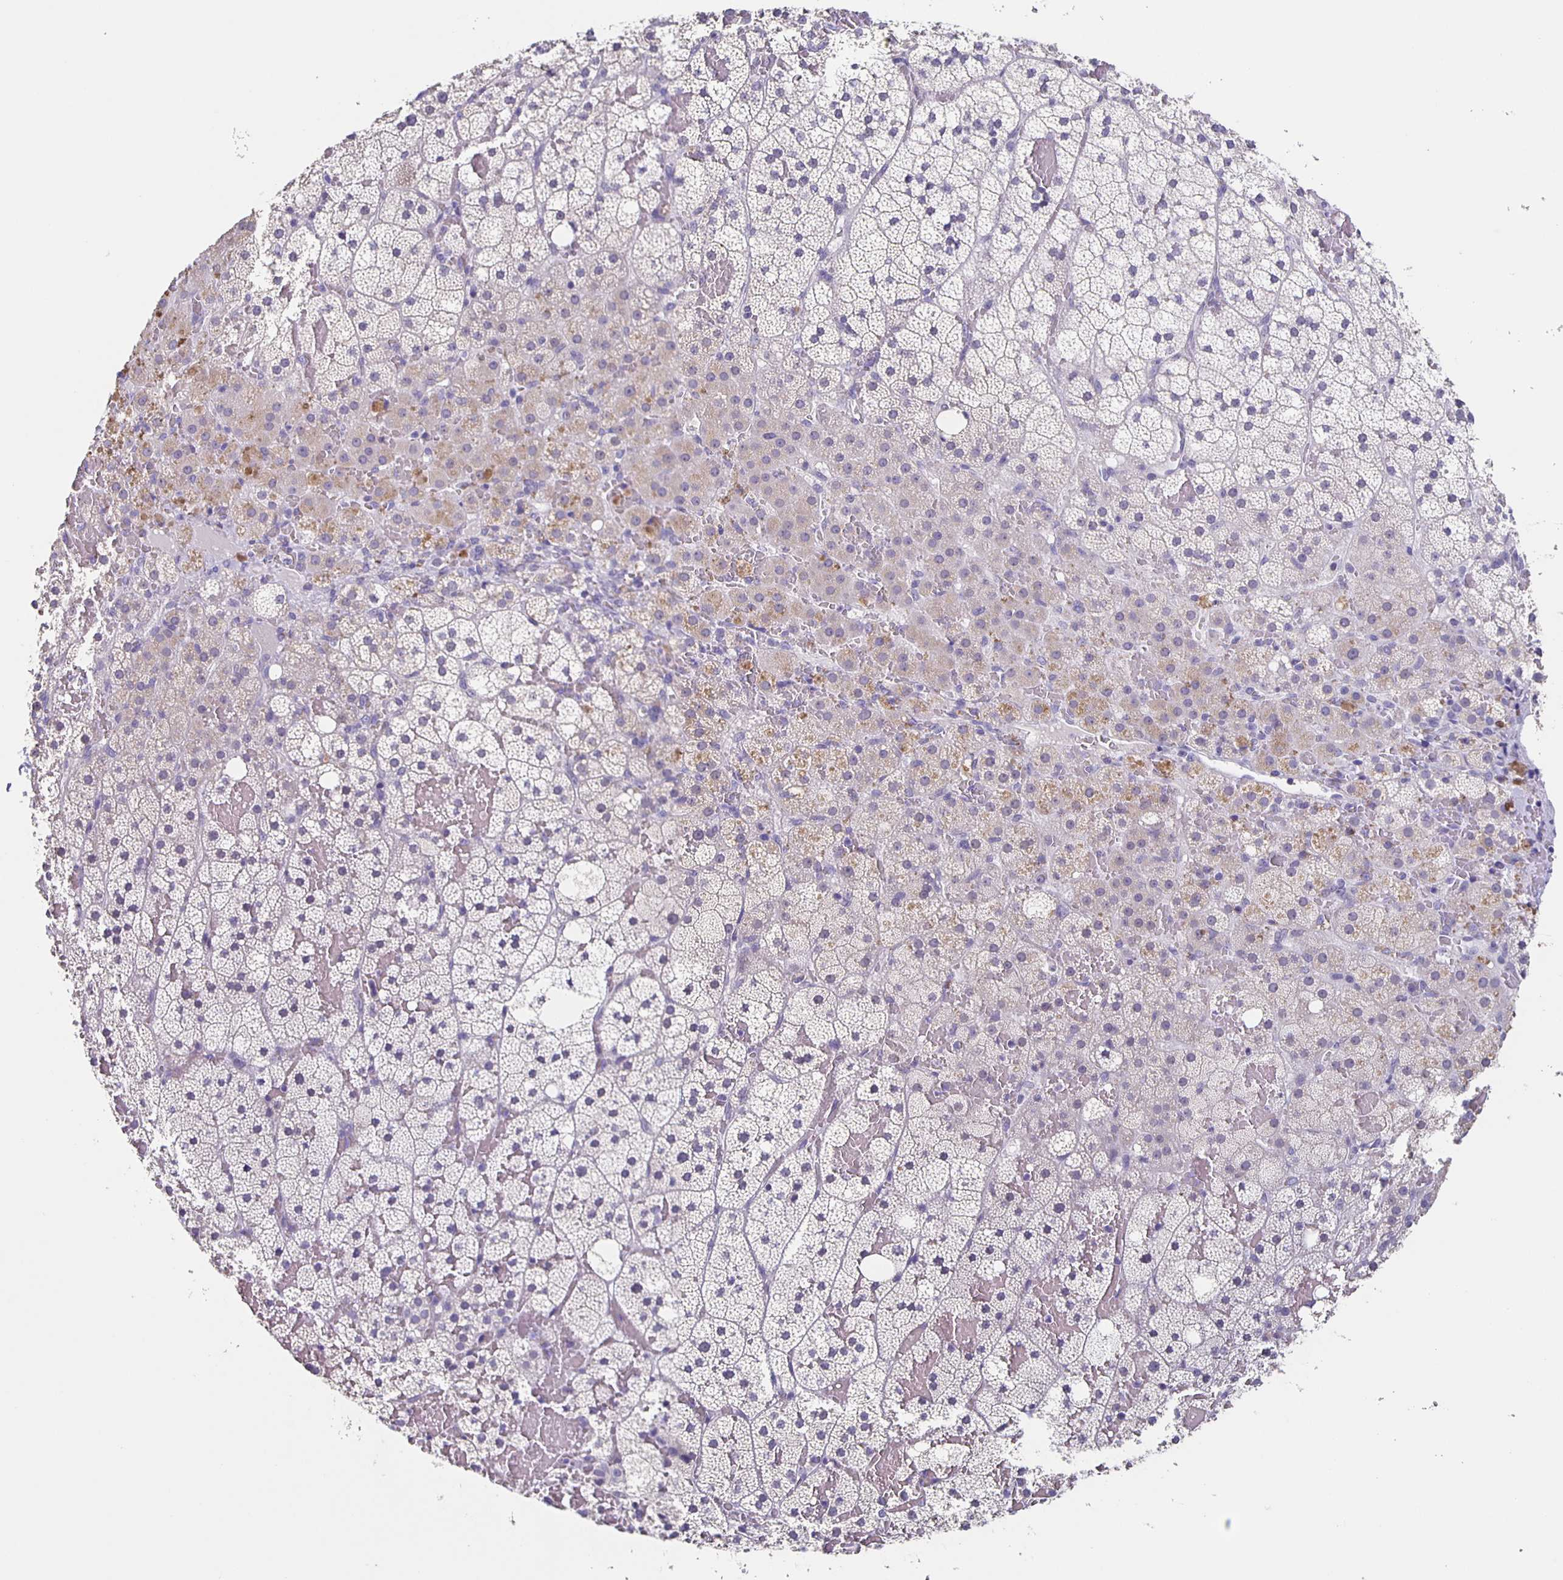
{"staining": {"intensity": "moderate", "quantity": "<25%", "location": "cytoplasmic/membranous,nuclear"}, "tissue": "adrenal gland", "cell_type": "Glandular cells", "image_type": "normal", "snomed": [{"axis": "morphology", "description": "Normal tissue, NOS"}, {"axis": "topography", "description": "Adrenal gland"}], "caption": "DAB immunohistochemical staining of unremarkable adrenal gland reveals moderate cytoplasmic/membranous,nuclear protein positivity in approximately <25% of glandular cells.", "gene": "CARNS1", "patient": {"sex": "male", "age": 53}}